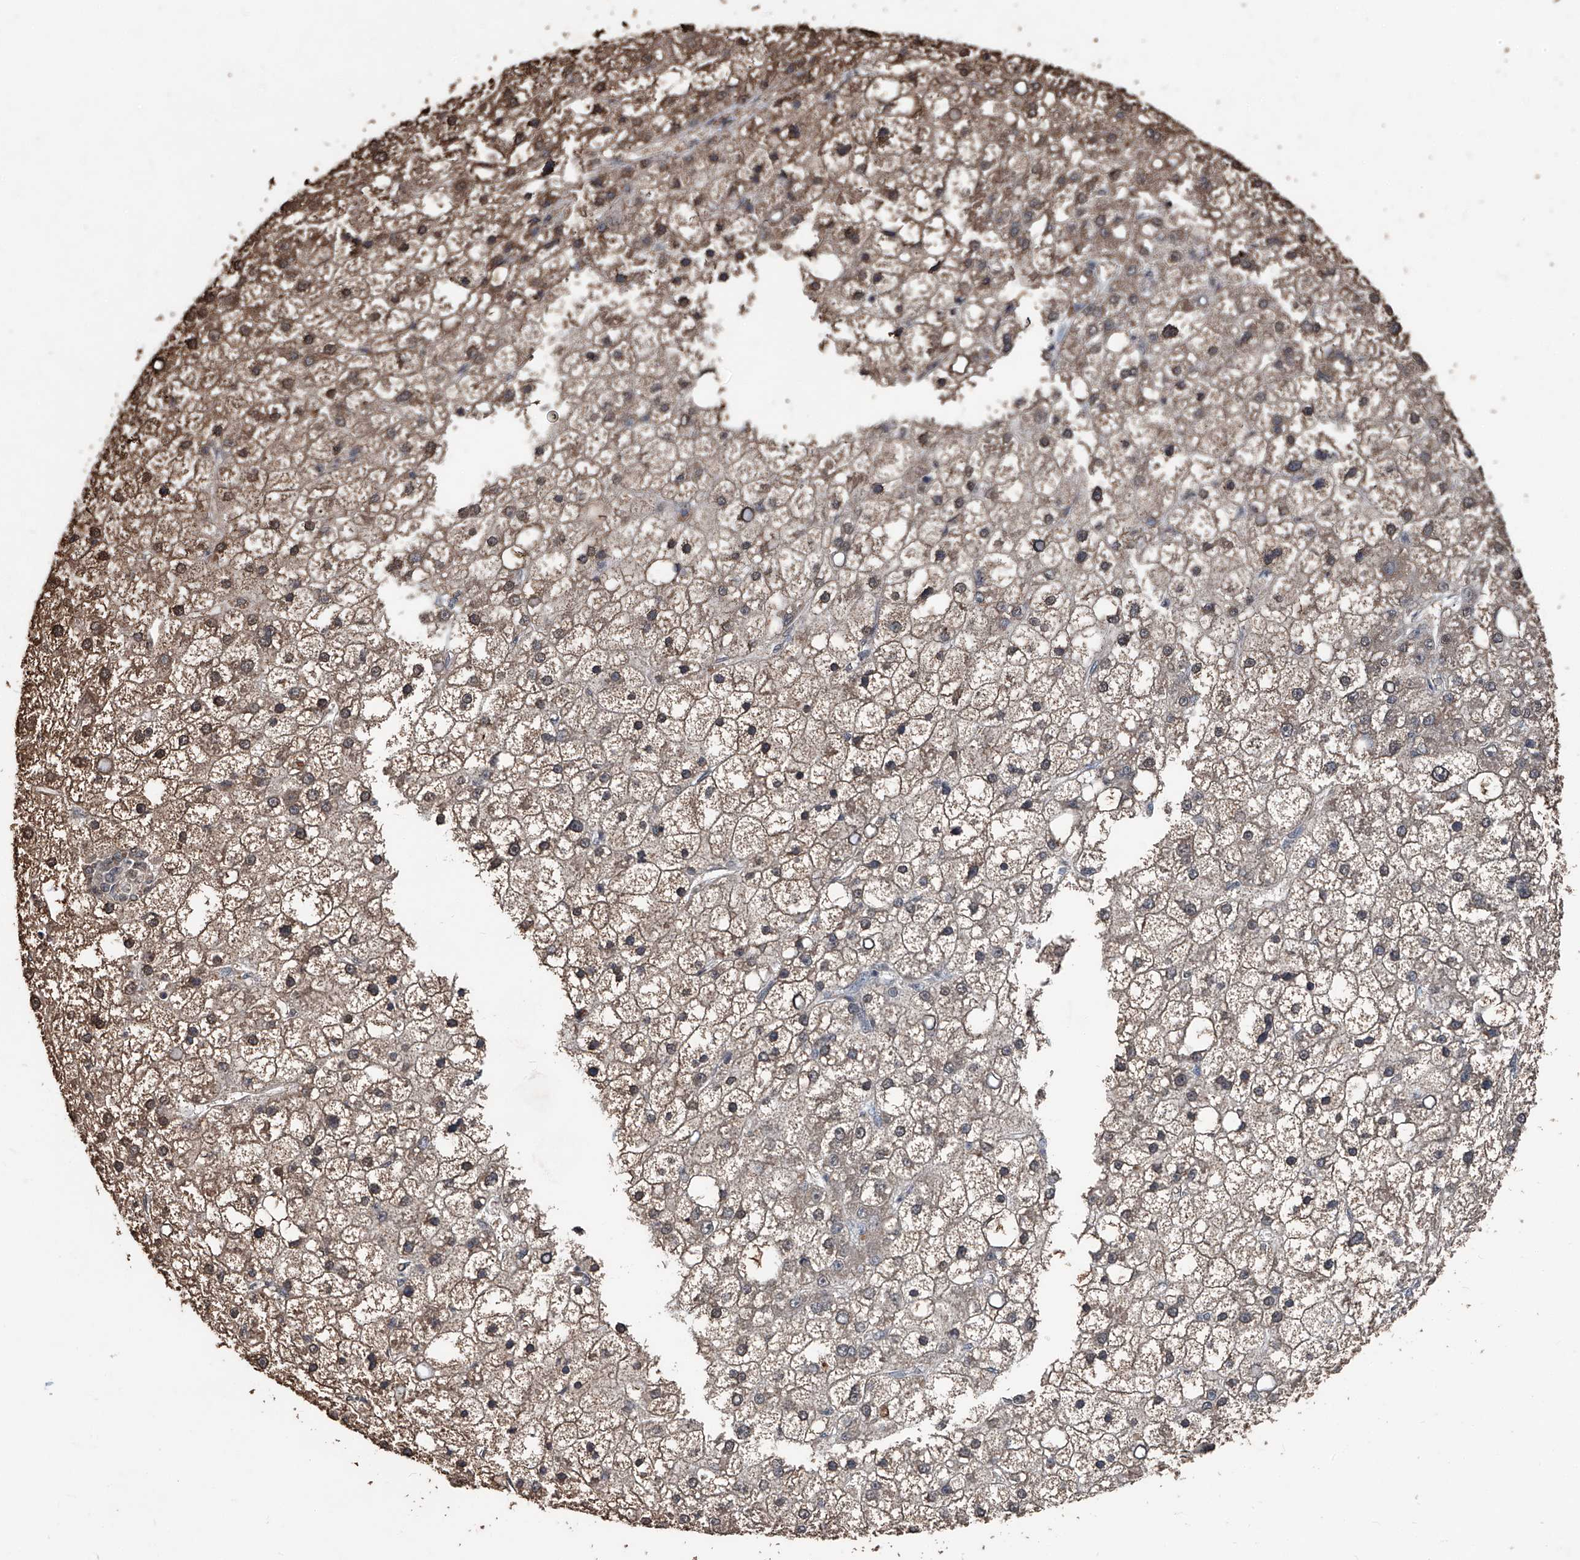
{"staining": {"intensity": "moderate", "quantity": ">75%", "location": "cytoplasmic/membranous"}, "tissue": "liver cancer", "cell_type": "Tumor cells", "image_type": "cancer", "snomed": [{"axis": "morphology", "description": "Carcinoma, Hepatocellular, NOS"}, {"axis": "topography", "description": "Liver"}], "caption": "Immunohistochemical staining of liver hepatocellular carcinoma reveals medium levels of moderate cytoplasmic/membranous staining in approximately >75% of tumor cells.", "gene": "STARD7", "patient": {"sex": "male", "age": 67}}